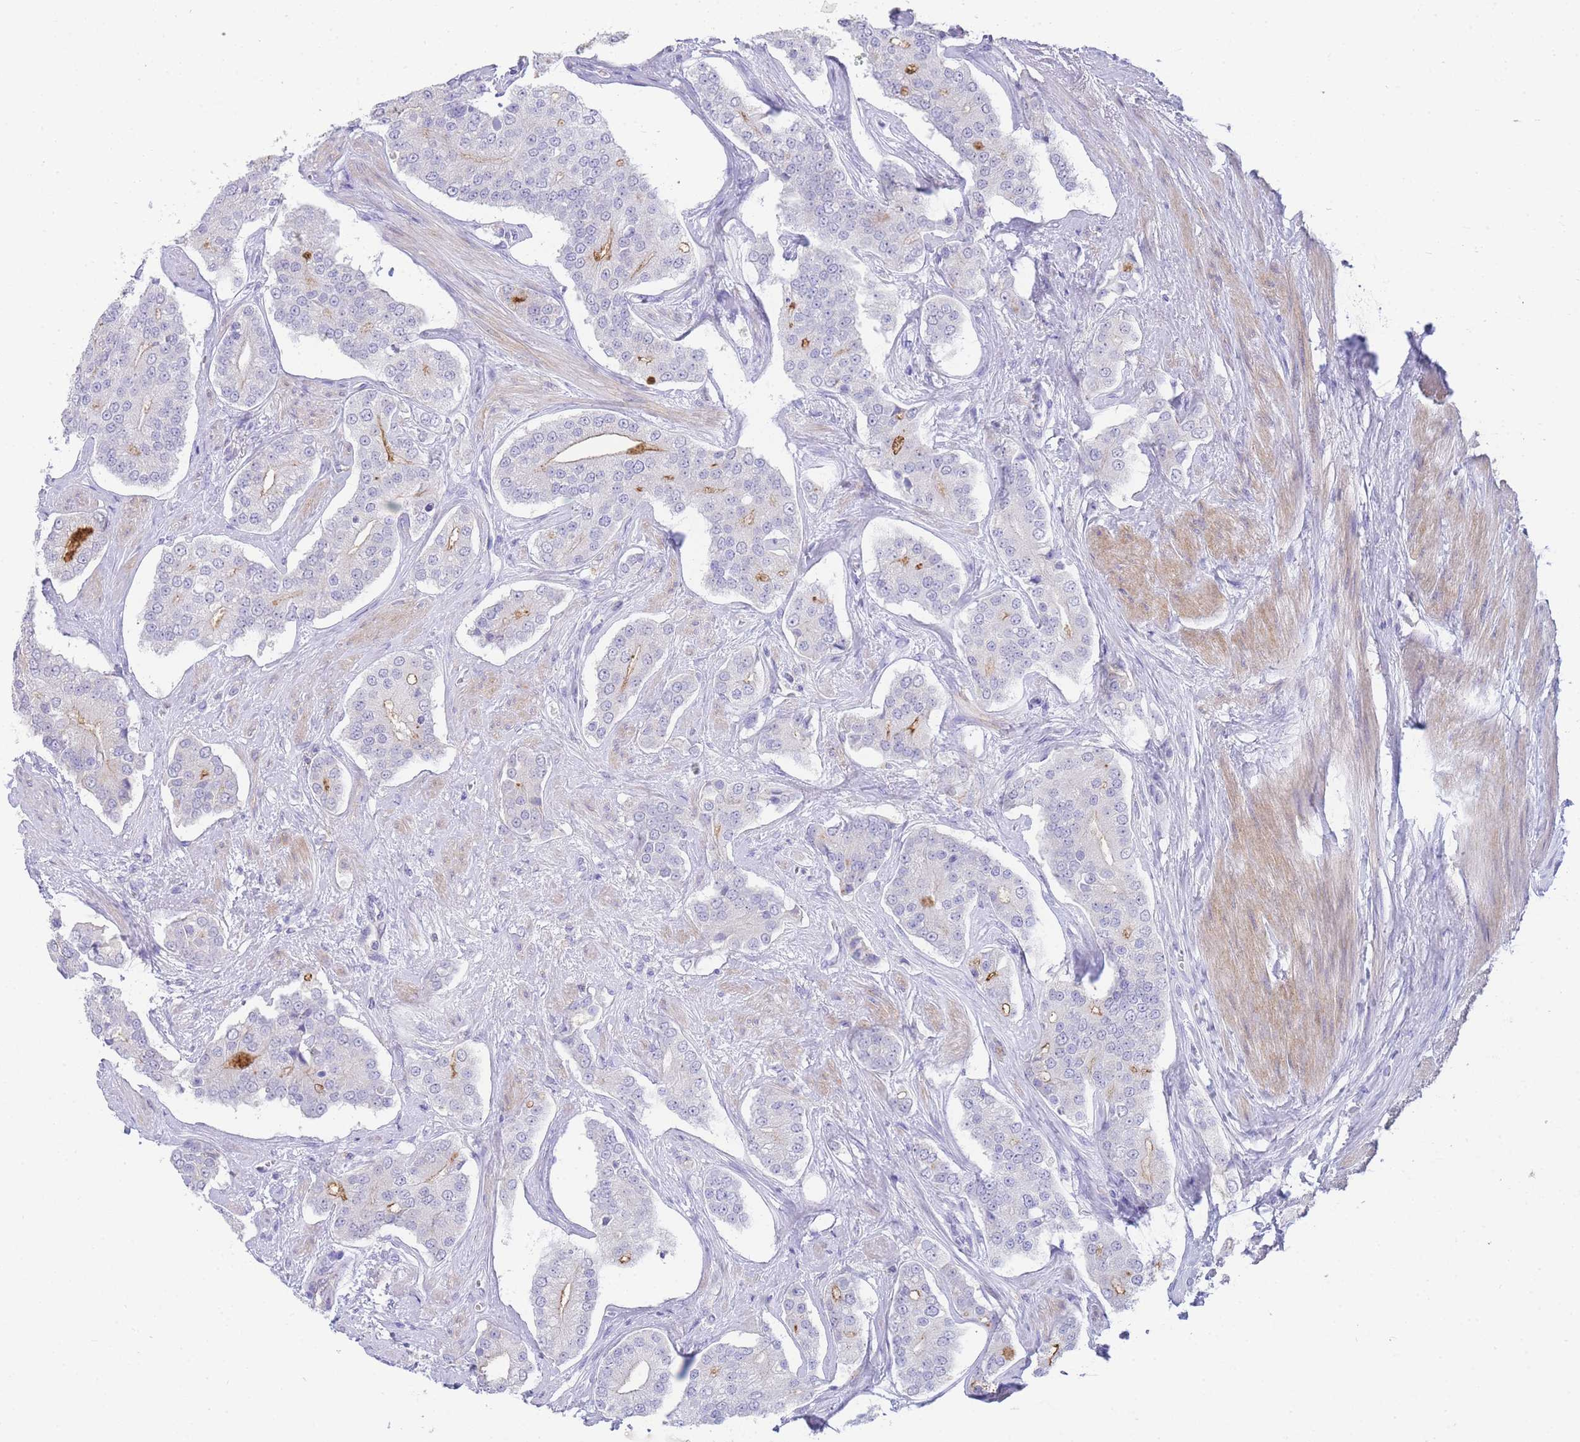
{"staining": {"intensity": "moderate", "quantity": "<25%", "location": "cytoplasmic/membranous"}, "tissue": "prostate cancer", "cell_type": "Tumor cells", "image_type": "cancer", "snomed": [{"axis": "morphology", "description": "Adenocarcinoma, High grade"}, {"axis": "topography", "description": "Prostate"}], "caption": "Immunohistochemical staining of prostate high-grade adenocarcinoma exhibits low levels of moderate cytoplasmic/membranous positivity in about <25% of tumor cells.", "gene": "DPP4", "patient": {"sex": "male", "age": 71}}